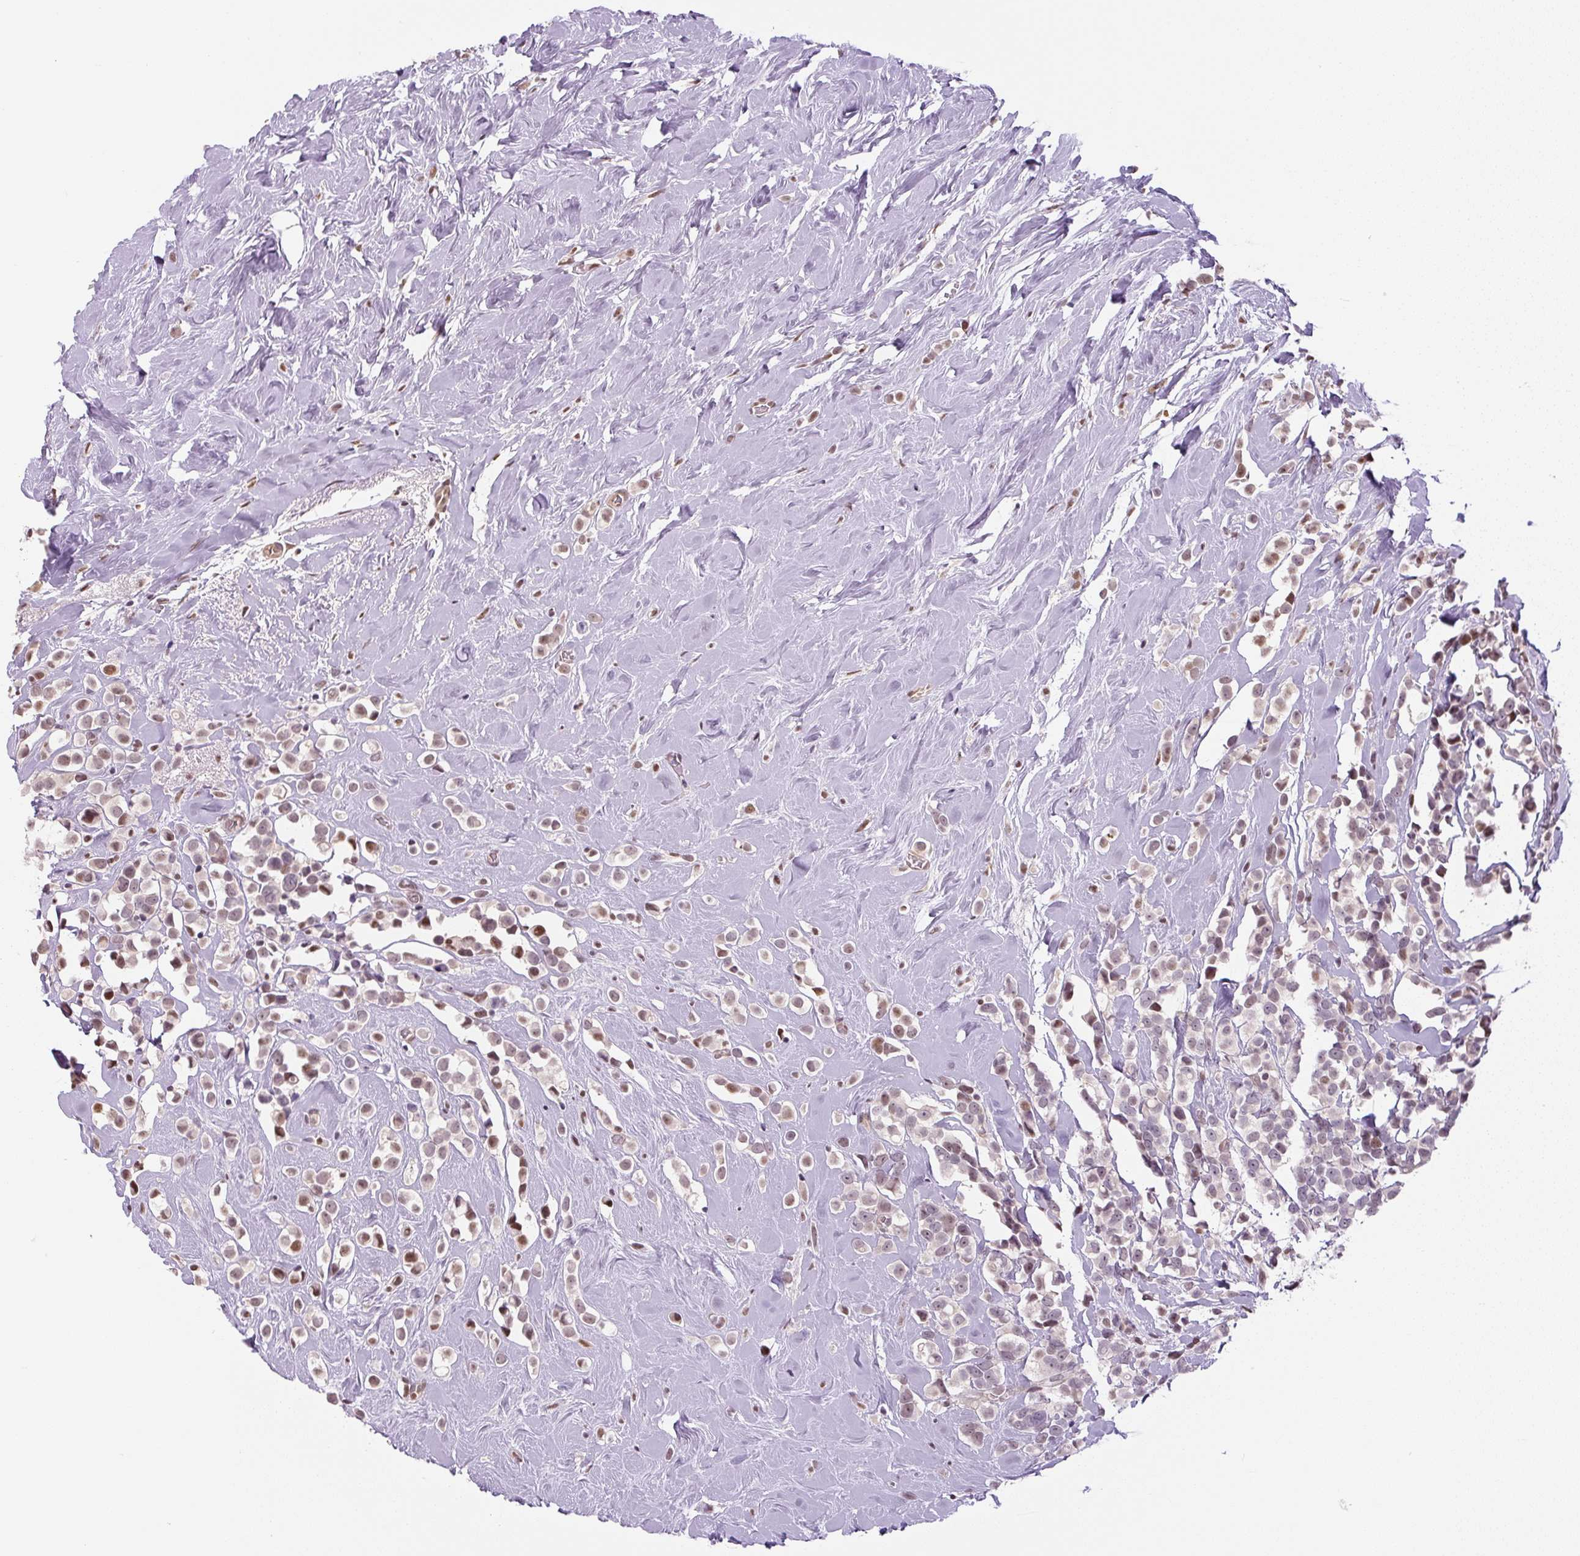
{"staining": {"intensity": "moderate", "quantity": "25%-75%", "location": "nuclear"}, "tissue": "breast cancer", "cell_type": "Tumor cells", "image_type": "cancer", "snomed": [{"axis": "morphology", "description": "Duct carcinoma"}, {"axis": "topography", "description": "Breast"}], "caption": "Immunohistochemistry (IHC) staining of breast cancer, which reveals medium levels of moderate nuclear staining in about 25%-75% of tumor cells indicating moderate nuclear protein positivity. The staining was performed using DAB (brown) for protein detection and nuclei were counterstained in hematoxylin (blue).", "gene": "TCFL5", "patient": {"sex": "female", "age": 80}}